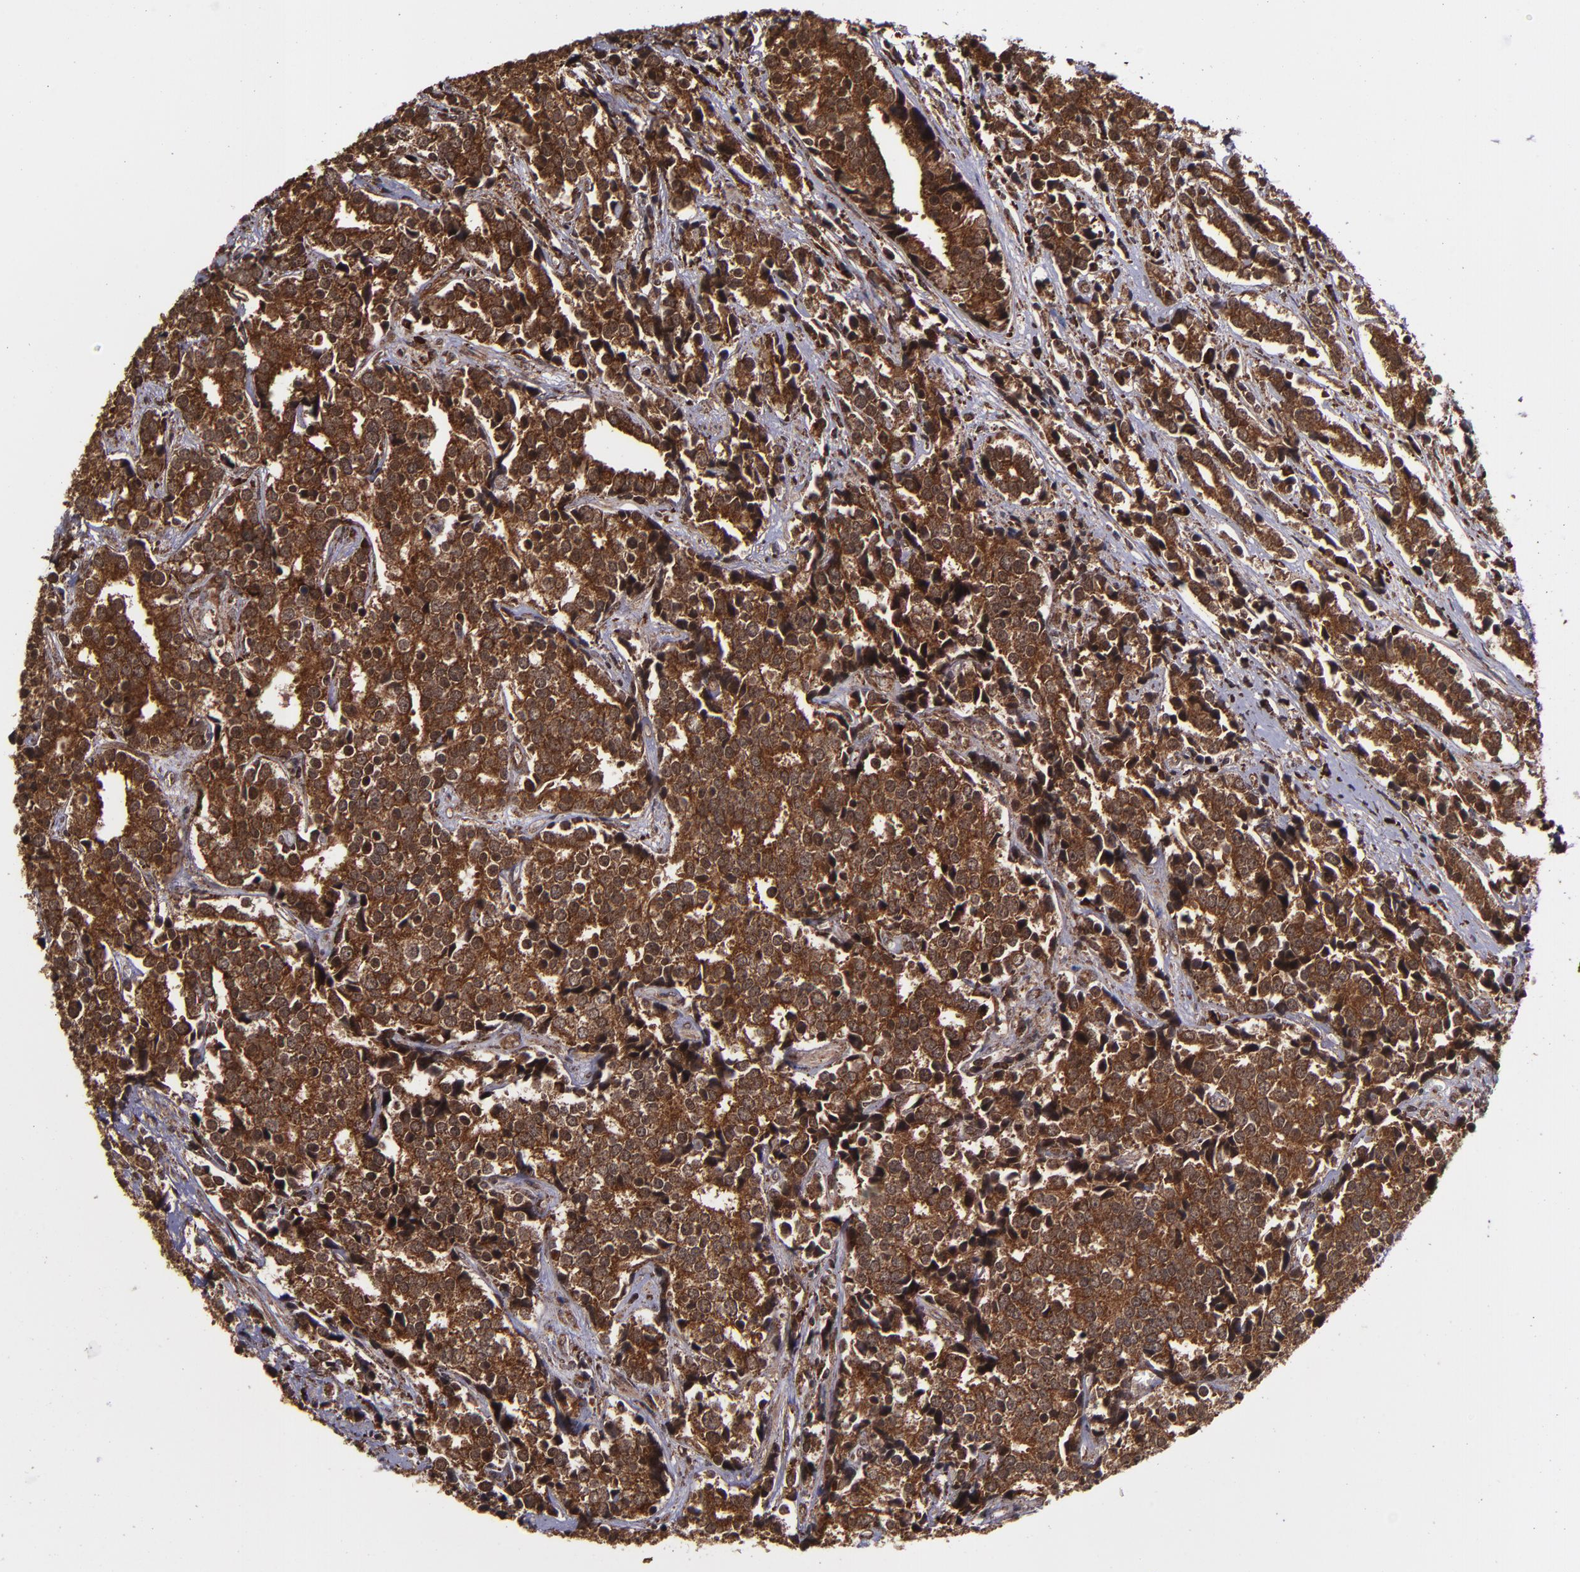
{"staining": {"intensity": "strong", "quantity": ">75%", "location": "cytoplasmic/membranous,nuclear"}, "tissue": "prostate cancer", "cell_type": "Tumor cells", "image_type": "cancer", "snomed": [{"axis": "morphology", "description": "Adenocarcinoma, High grade"}, {"axis": "topography", "description": "Prostate"}], "caption": "Prostate cancer tissue reveals strong cytoplasmic/membranous and nuclear staining in approximately >75% of tumor cells, visualized by immunohistochemistry. (DAB (3,3'-diaminobenzidine) = brown stain, brightfield microscopy at high magnification).", "gene": "EIF4ENIF1", "patient": {"sex": "male", "age": 71}}